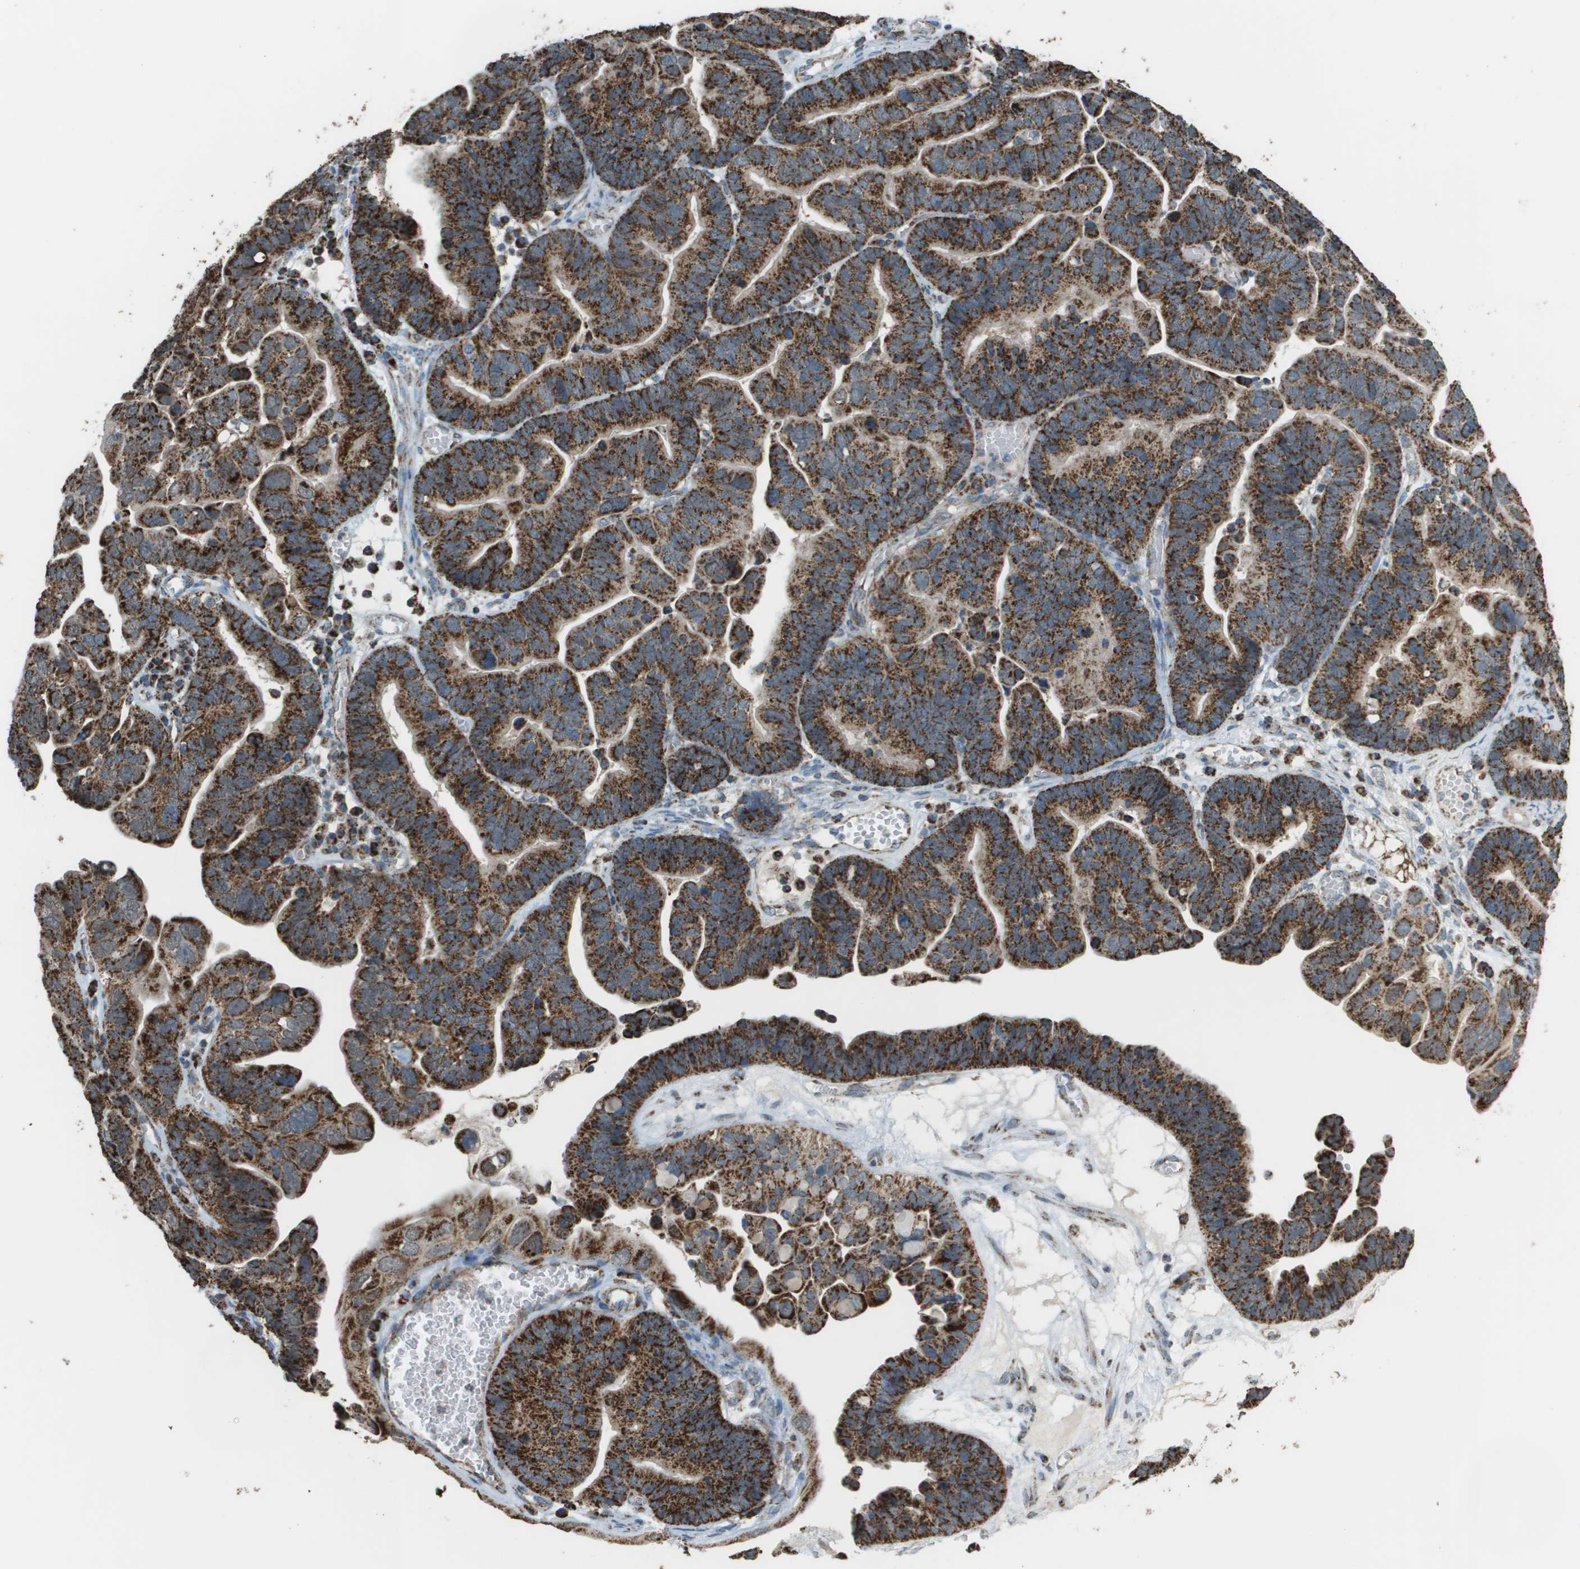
{"staining": {"intensity": "strong", "quantity": ">75%", "location": "cytoplasmic/membranous"}, "tissue": "ovarian cancer", "cell_type": "Tumor cells", "image_type": "cancer", "snomed": [{"axis": "morphology", "description": "Cystadenocarcinoma, serous, NOS"}, {"axis": "topography", "description": "Ovary"}], "caption": "A brown stain labels strong cytoplasmic/membranous expression of a protein in ovarian cancer (serous cystadenocarcinoma) tumor cells.", "gene": "FH", "patient": {"sex": "female", "age": 56}}